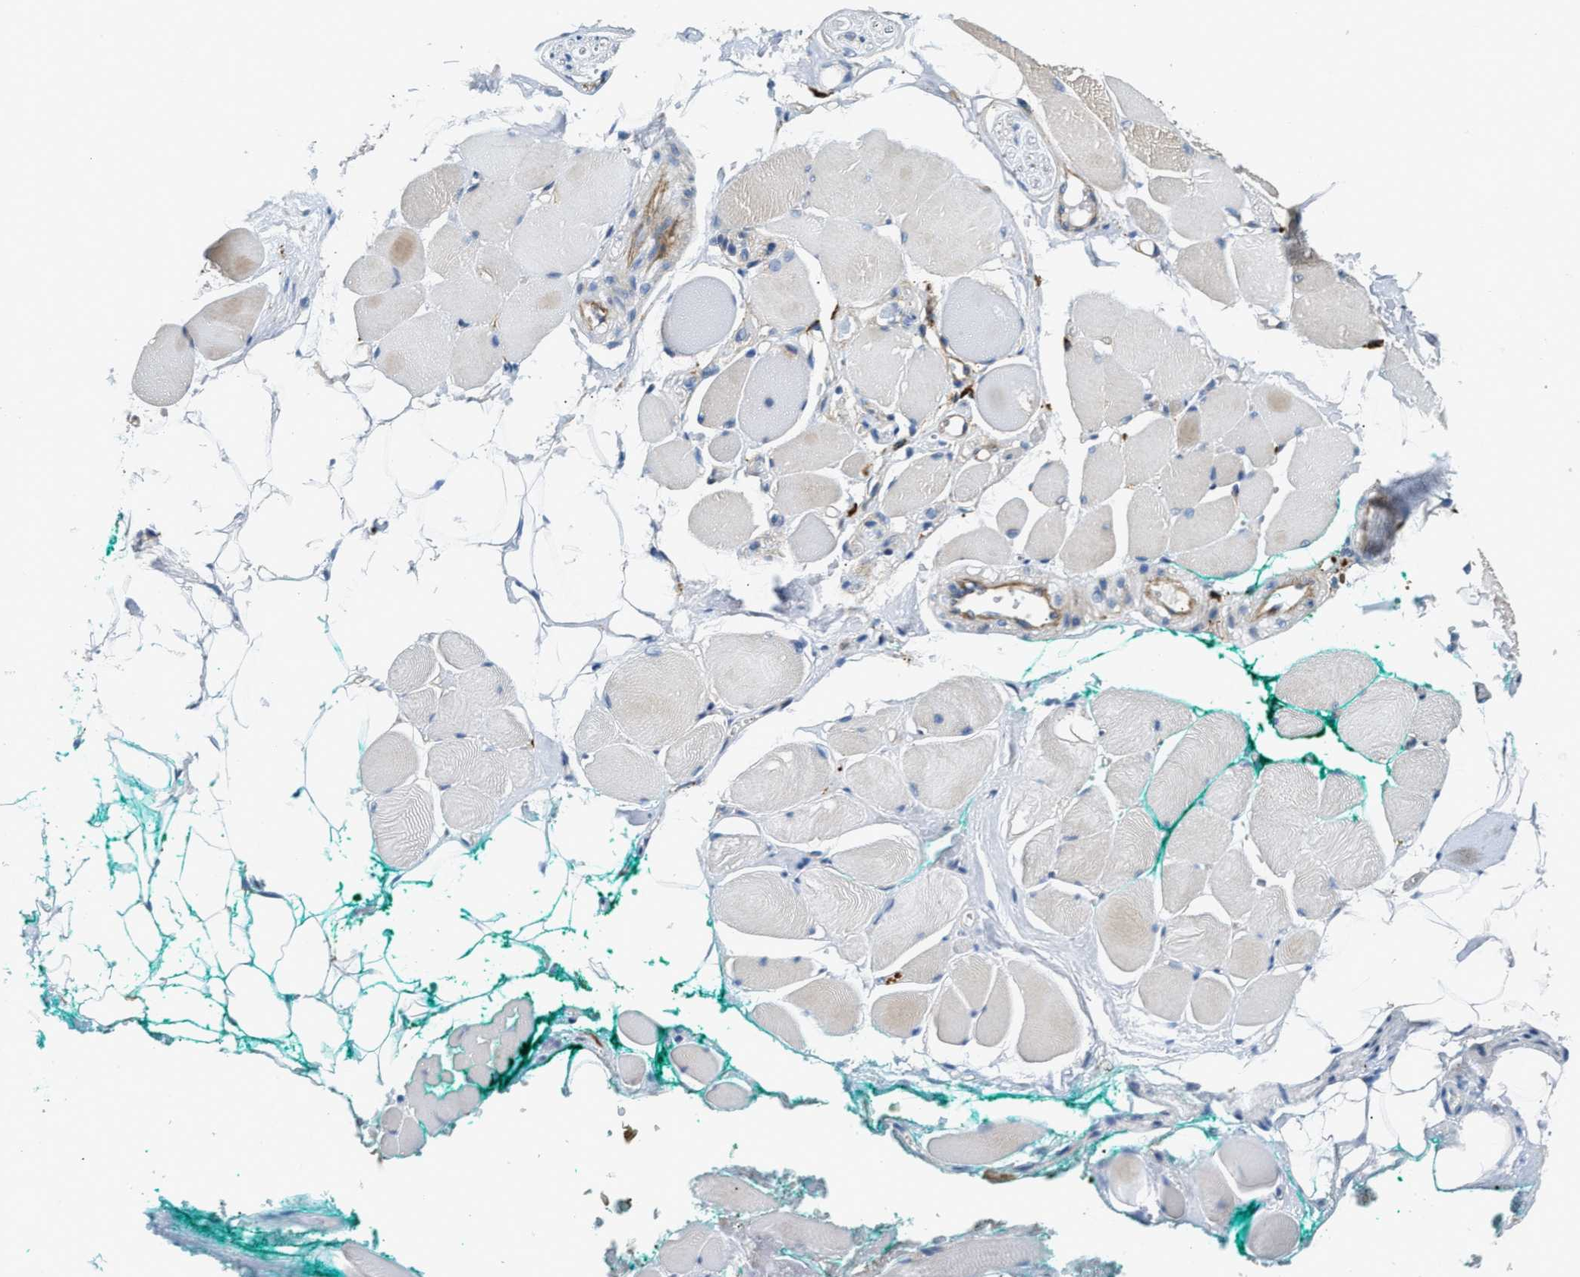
{"staining": {"intensity": "moderate", "quantity": "<25%", "location": "cytoplasmic/membranous"}, "tissue": "skeletal muscle", "cell_type": "Myocytes", "image_type": "normal", "snomed": [{"axis": "morphology", "description": "Normal tissue, NOS"}, {"axis": "topography", "description": "Skeletal muscle"}, {"axis": "topography", "description": "Peripheral nerve tissue"}], "caption": "Immunohistochemistry micrograph of normal skeletal muscle stained for a protein (brown), which exhibits low levels of moderate cytoplasmic/membranous expression in about <25% of myocytes.", "gene": "NSUN7", "patient": {"sex": "female", "age": 84}}